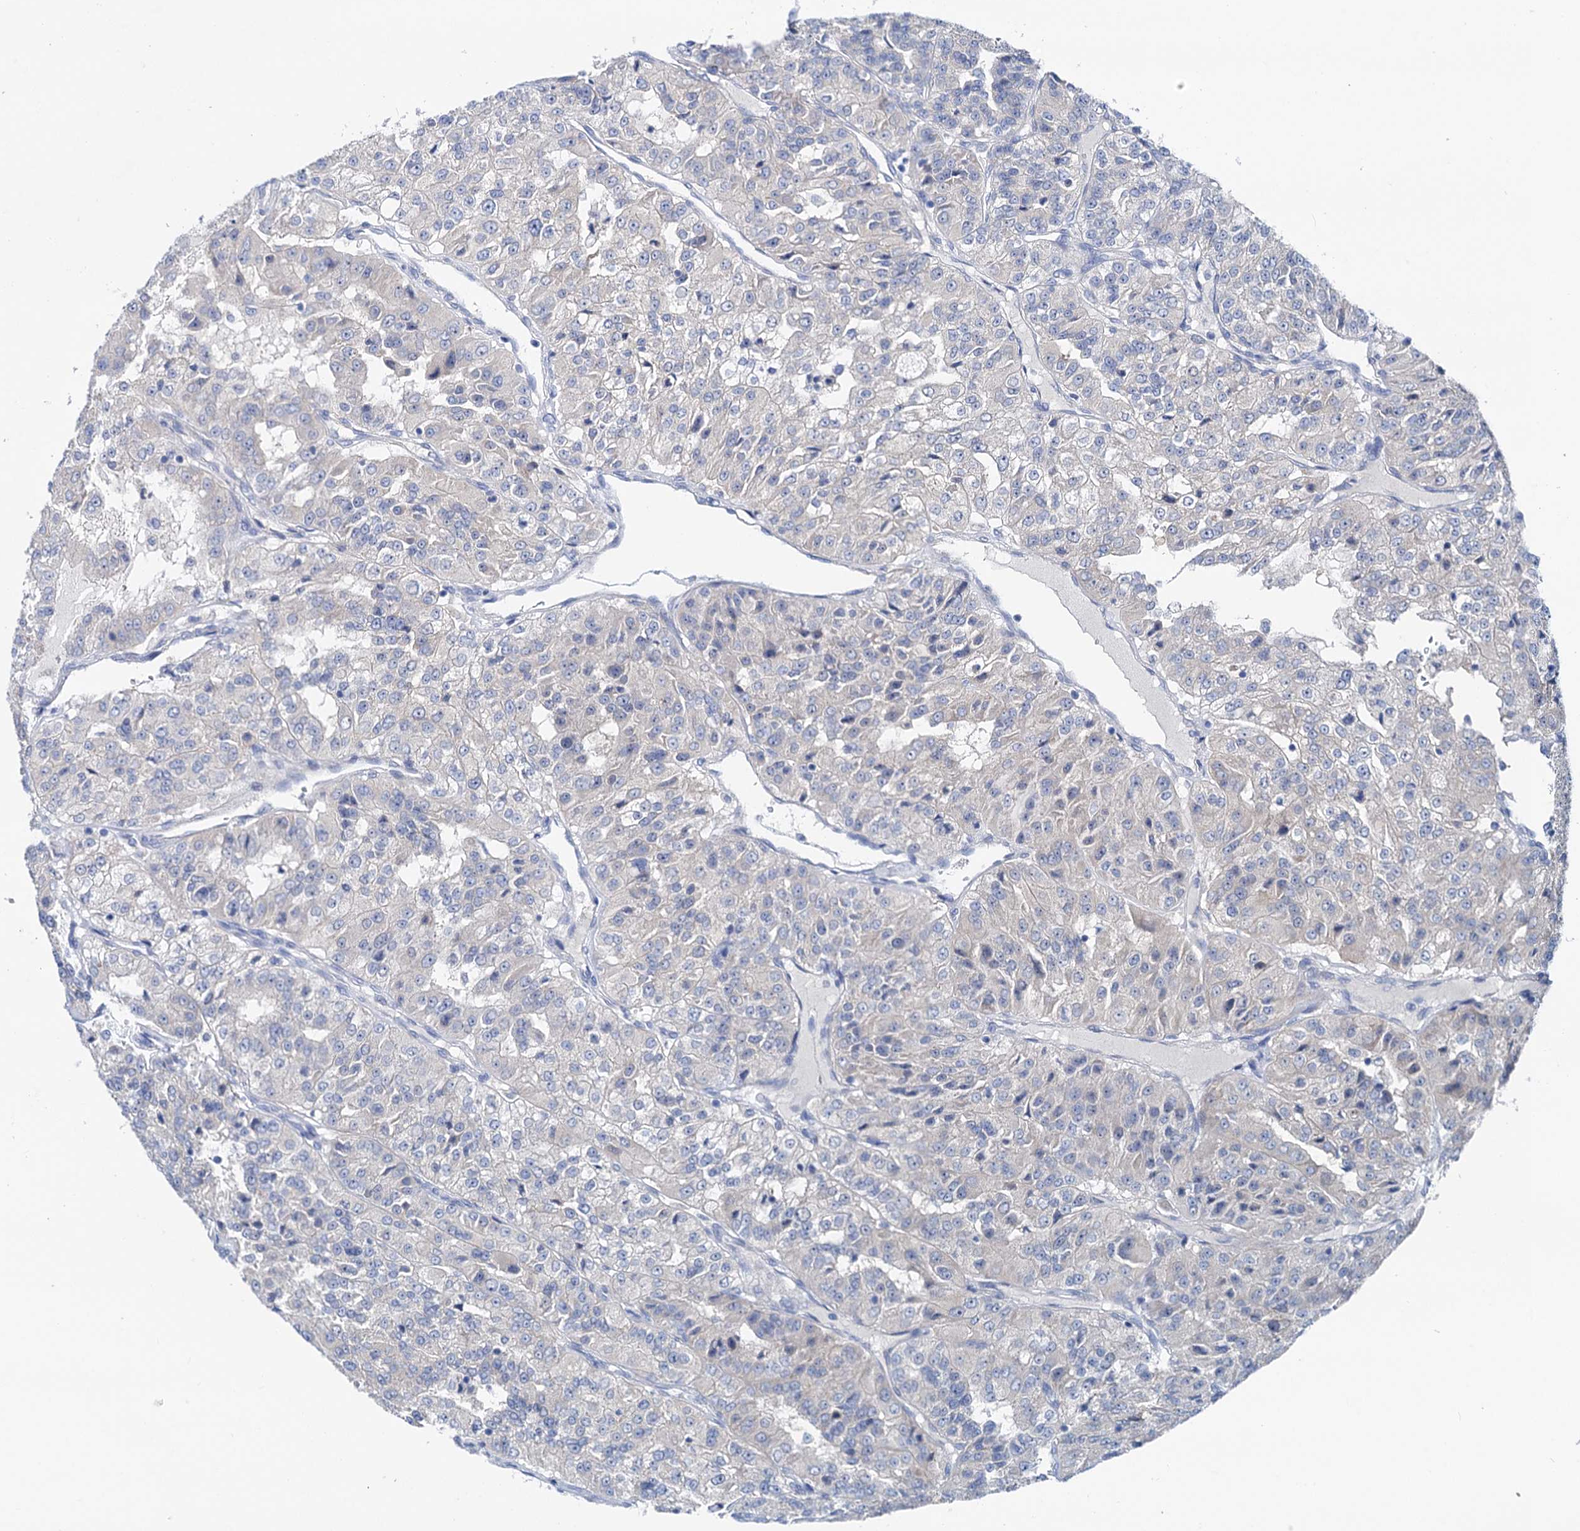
{"staining": {"intensity": "negative", "quantity": "none", "location": "none"}, "tissue": "renal cancer", "cell_type": "Tumor cells", "image_type": "cancer", "snomed": [{"axis": "morphology", "description": "Adenocarcinoma, NOS"}, {"axis": "topography", "description": "Kidney"}], "caption": "Immunohistochemistry histopathology image of renal cancer stained for a protein (brown), which exhibits no staining in tumor cells.", "gene": "SHROOM1", "patient": {"sex": "female", "age": 63}}